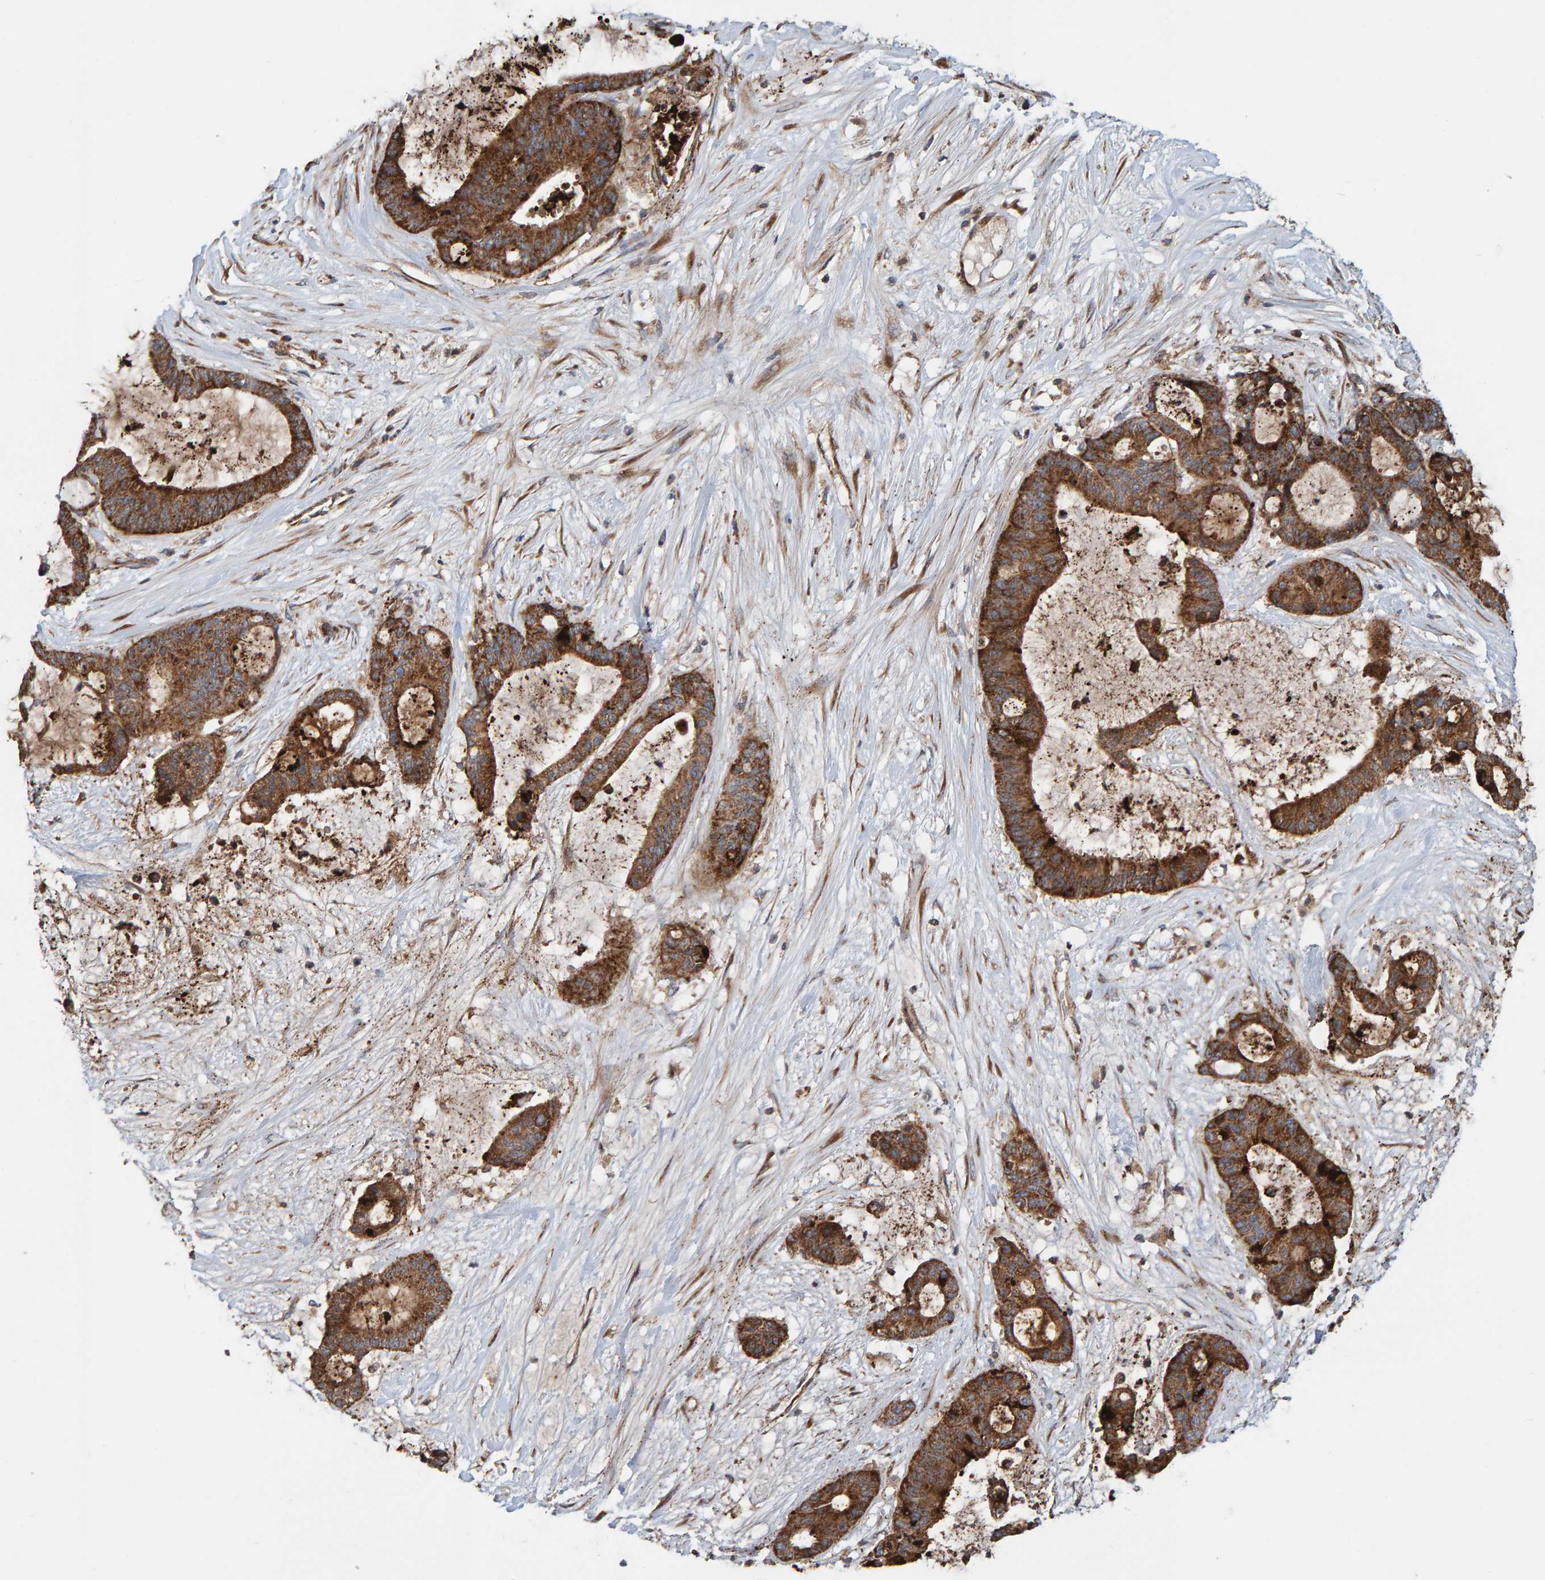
{"staining": {"intensity": "strong", "quantity": ">75%", "location": "cytoplasmic/membranous"}, "tissue": "liver cancer", "cell_type": "Tumor cells", "image_type": "cancer", "snomed": [{"axis": "morphology", "description": "Cholangiocarcinoma"}, {"axis": "topography", "description": "Liver"}], "caption": "This micrograph reveals immunohistochemistry staining of human liver cancer, with high strong cytoplasmic/membranous expression in about >75% of tumor cells.", "gene": "MRPL45", "patient": {"sex": "female", "age": 73}}